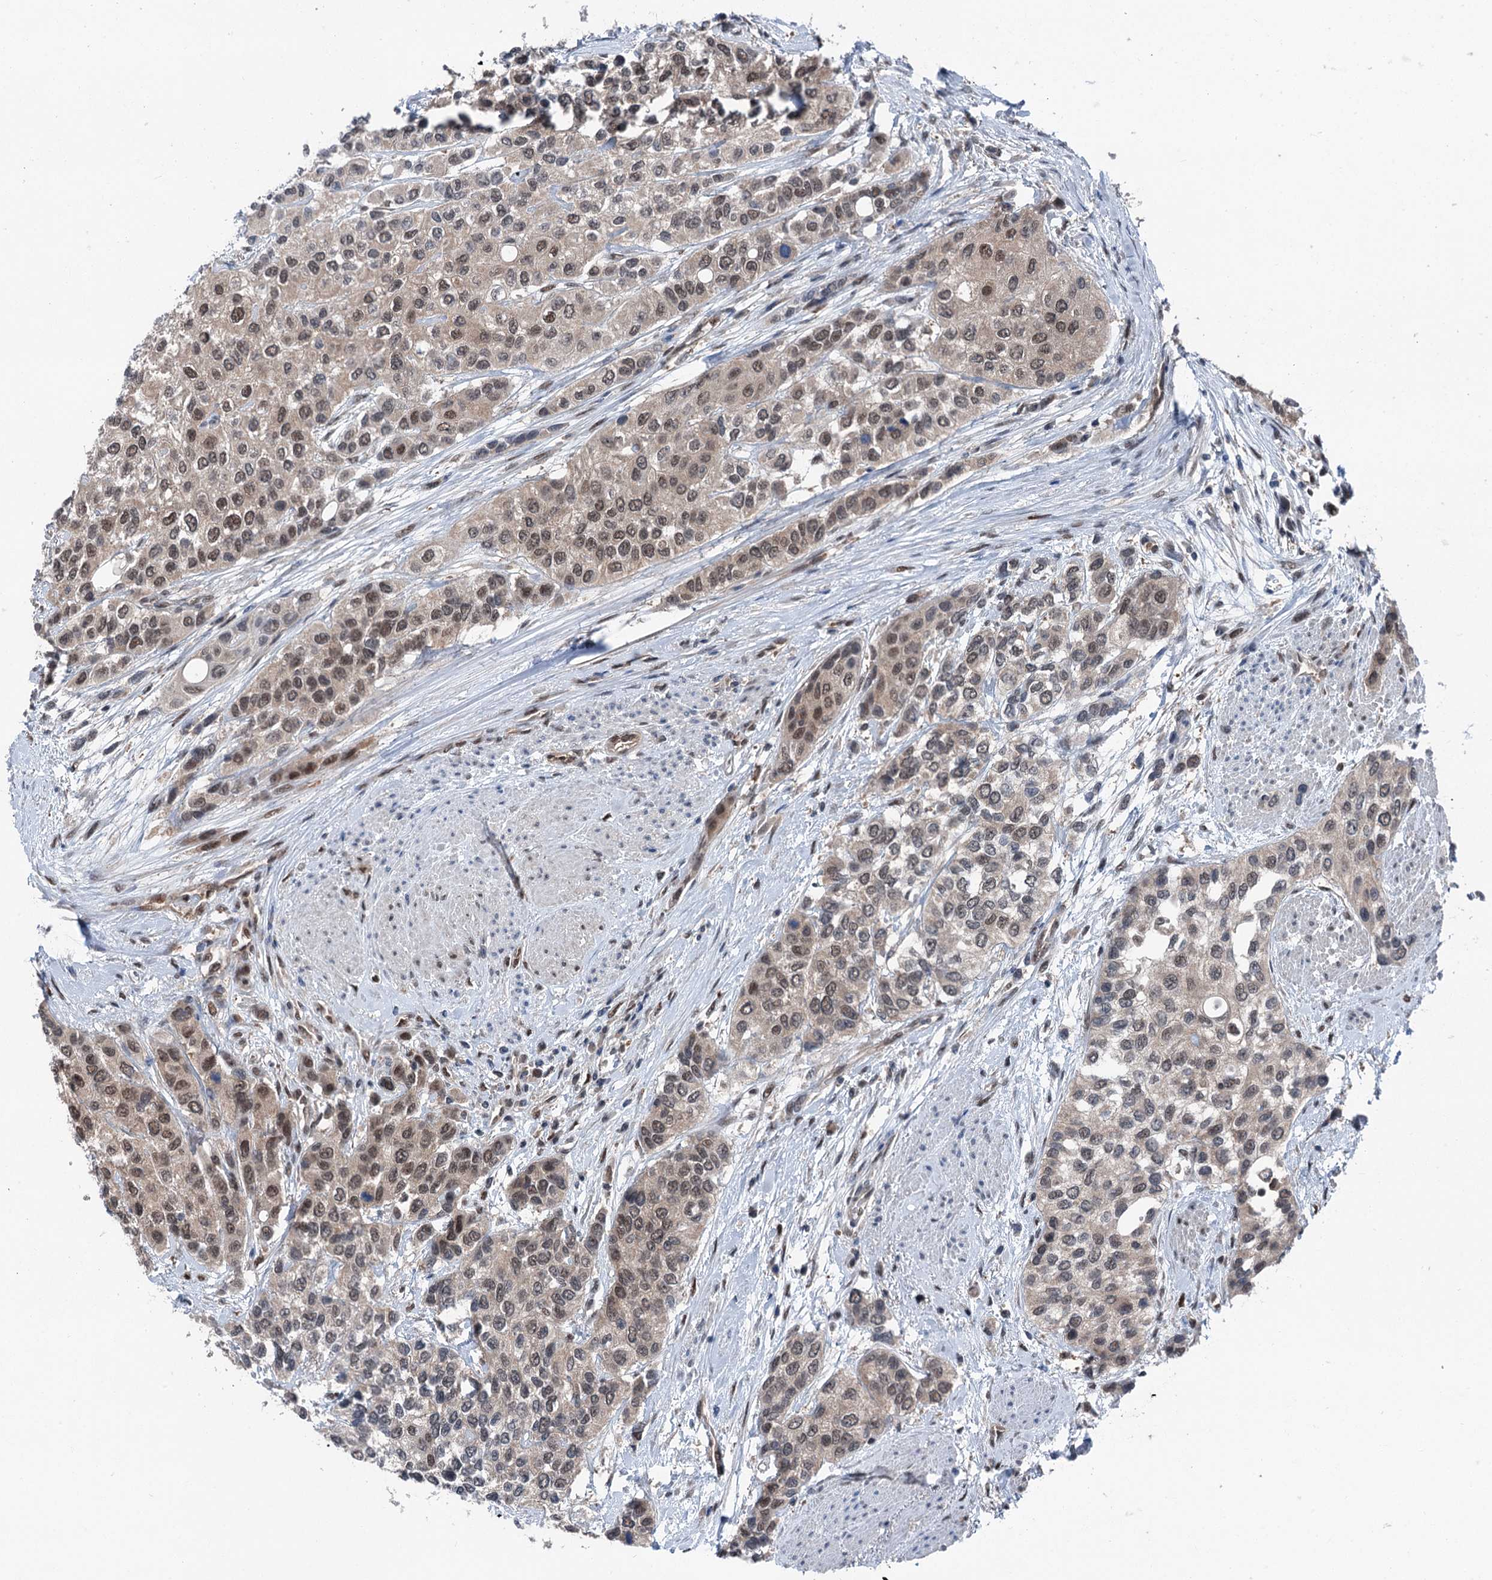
{"staining": {"intensity": "moderate", "quantity": ">75%", "location": "cytoplasmic/membranous,nuclear"}, "tissue": "urothelial cancer", "cell_type": "Tumor cells", "image_type": "cancer", "snomed": [{"axis": "morphology", "description": "Normal tissue, NOS"}, {"axis": "morphology", "description": "Urothelial carcinoma, High grade"}, {"axis": "topography", "description": "Vascular tissue"}, {"axis": "topography", "description": "Urinary bladder"}], "caption": "High-power microscopy captured an immunohistochemistry (IHC) photomicrograph of urothelial cancer, revealing moderate cytoplasmic/membranous and nuclear positivity in approximately >75% of tumor cells.", "gene": "PSMD13", "patient": {"sex": "female", "age": 56}}